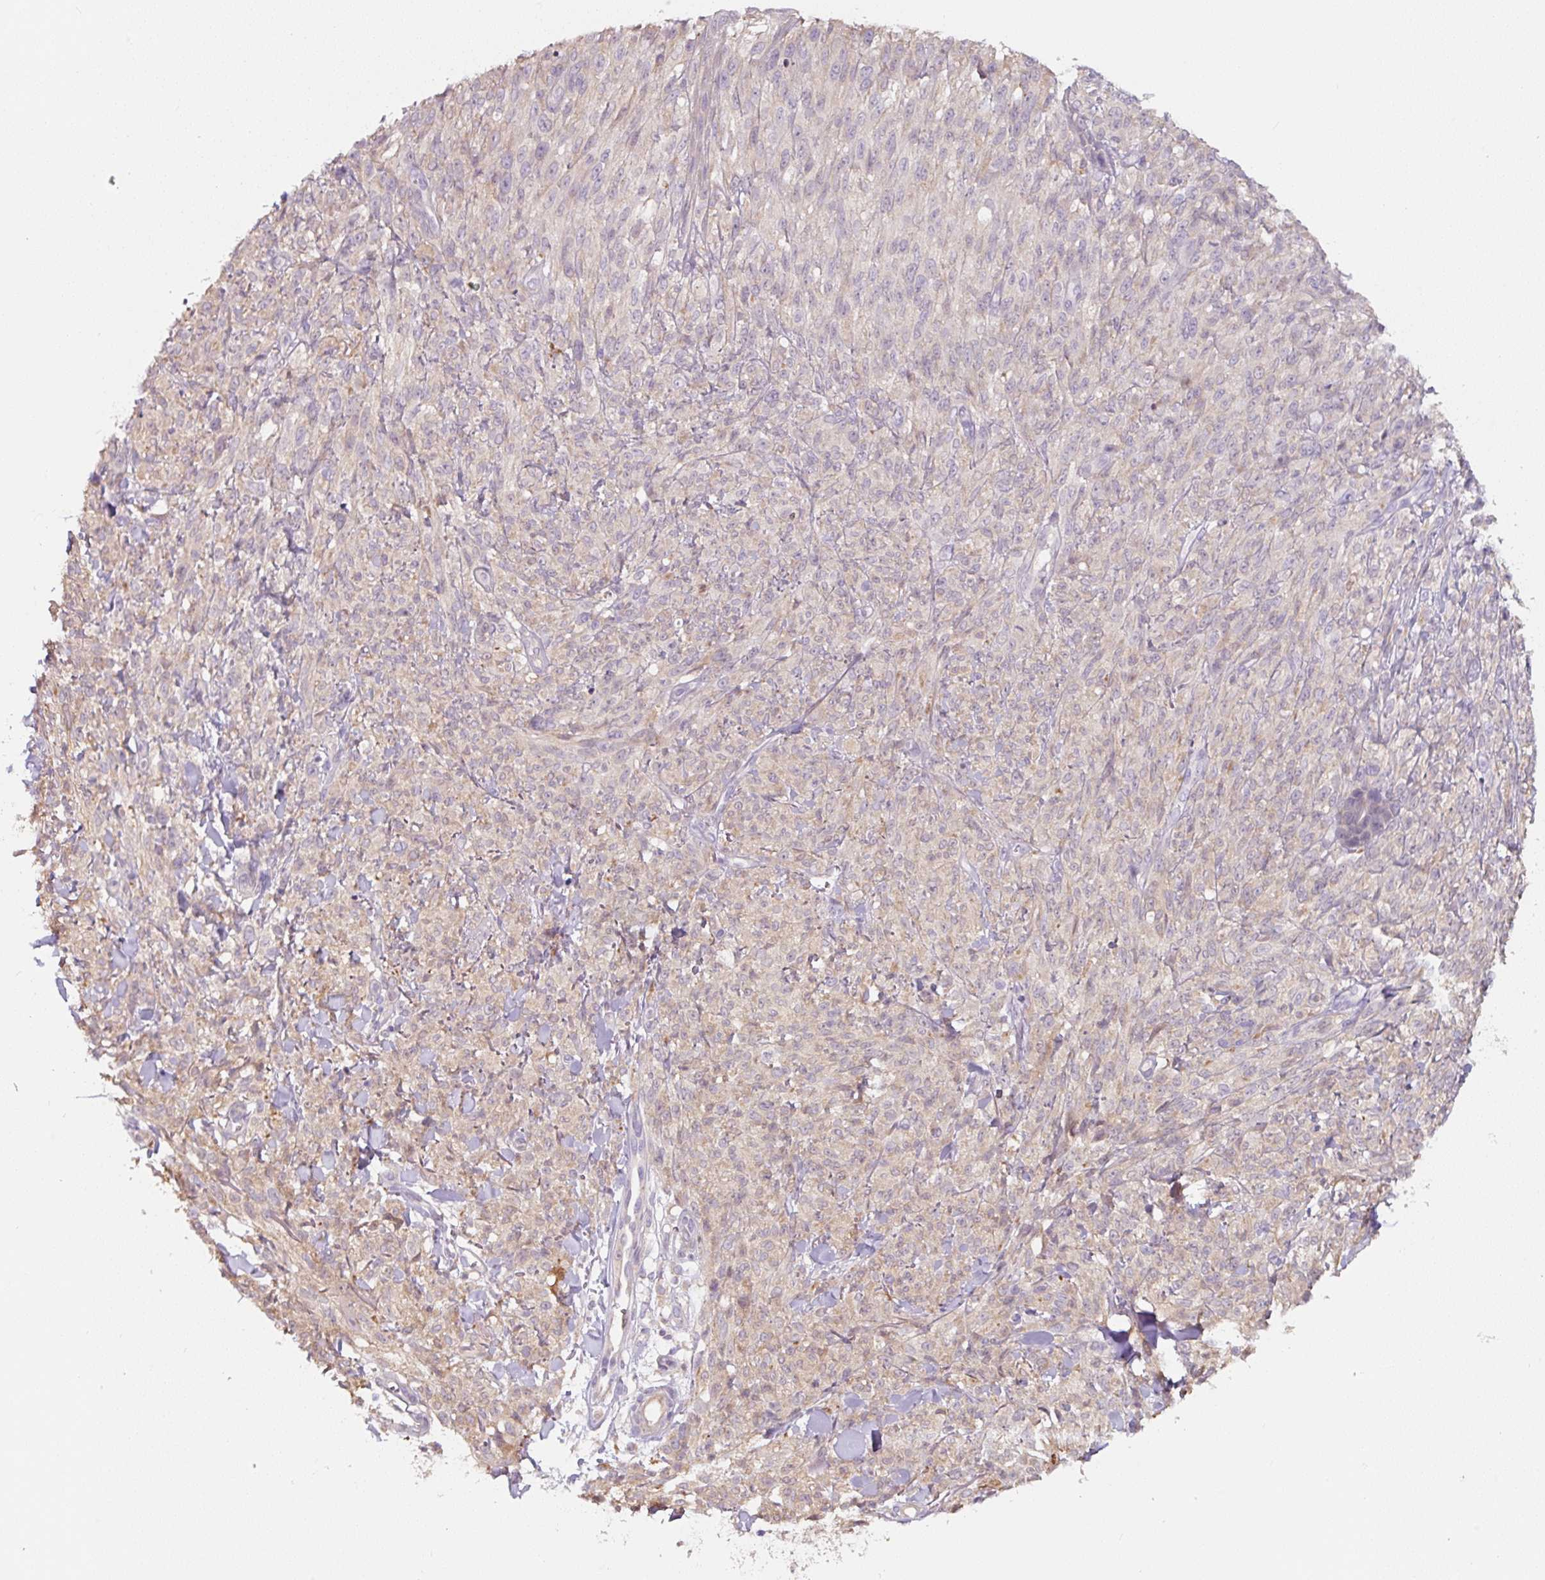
{"staining": {"intensity": "weak", "quantity": "25%-75%", "location": "cytoplasmic/membranous"}, "tissue": "melanoma", "cell_type": "Tumor cells", "image_type": "cancer", "snomed": [{"axis": "morphology", "description": "Malignant melanoma, NOS"}, {"axis": "topography", "description": "Skin of upper arm"}], "caption": "A high-resolution image shows IHC staining of malignant melanoma, which exhibits weak cytoplasmic/membranous positivity in about 25%-75% of tumor cells.", "gene": "ASRGL1", "patient": {"sex": "female", "age": 65}}